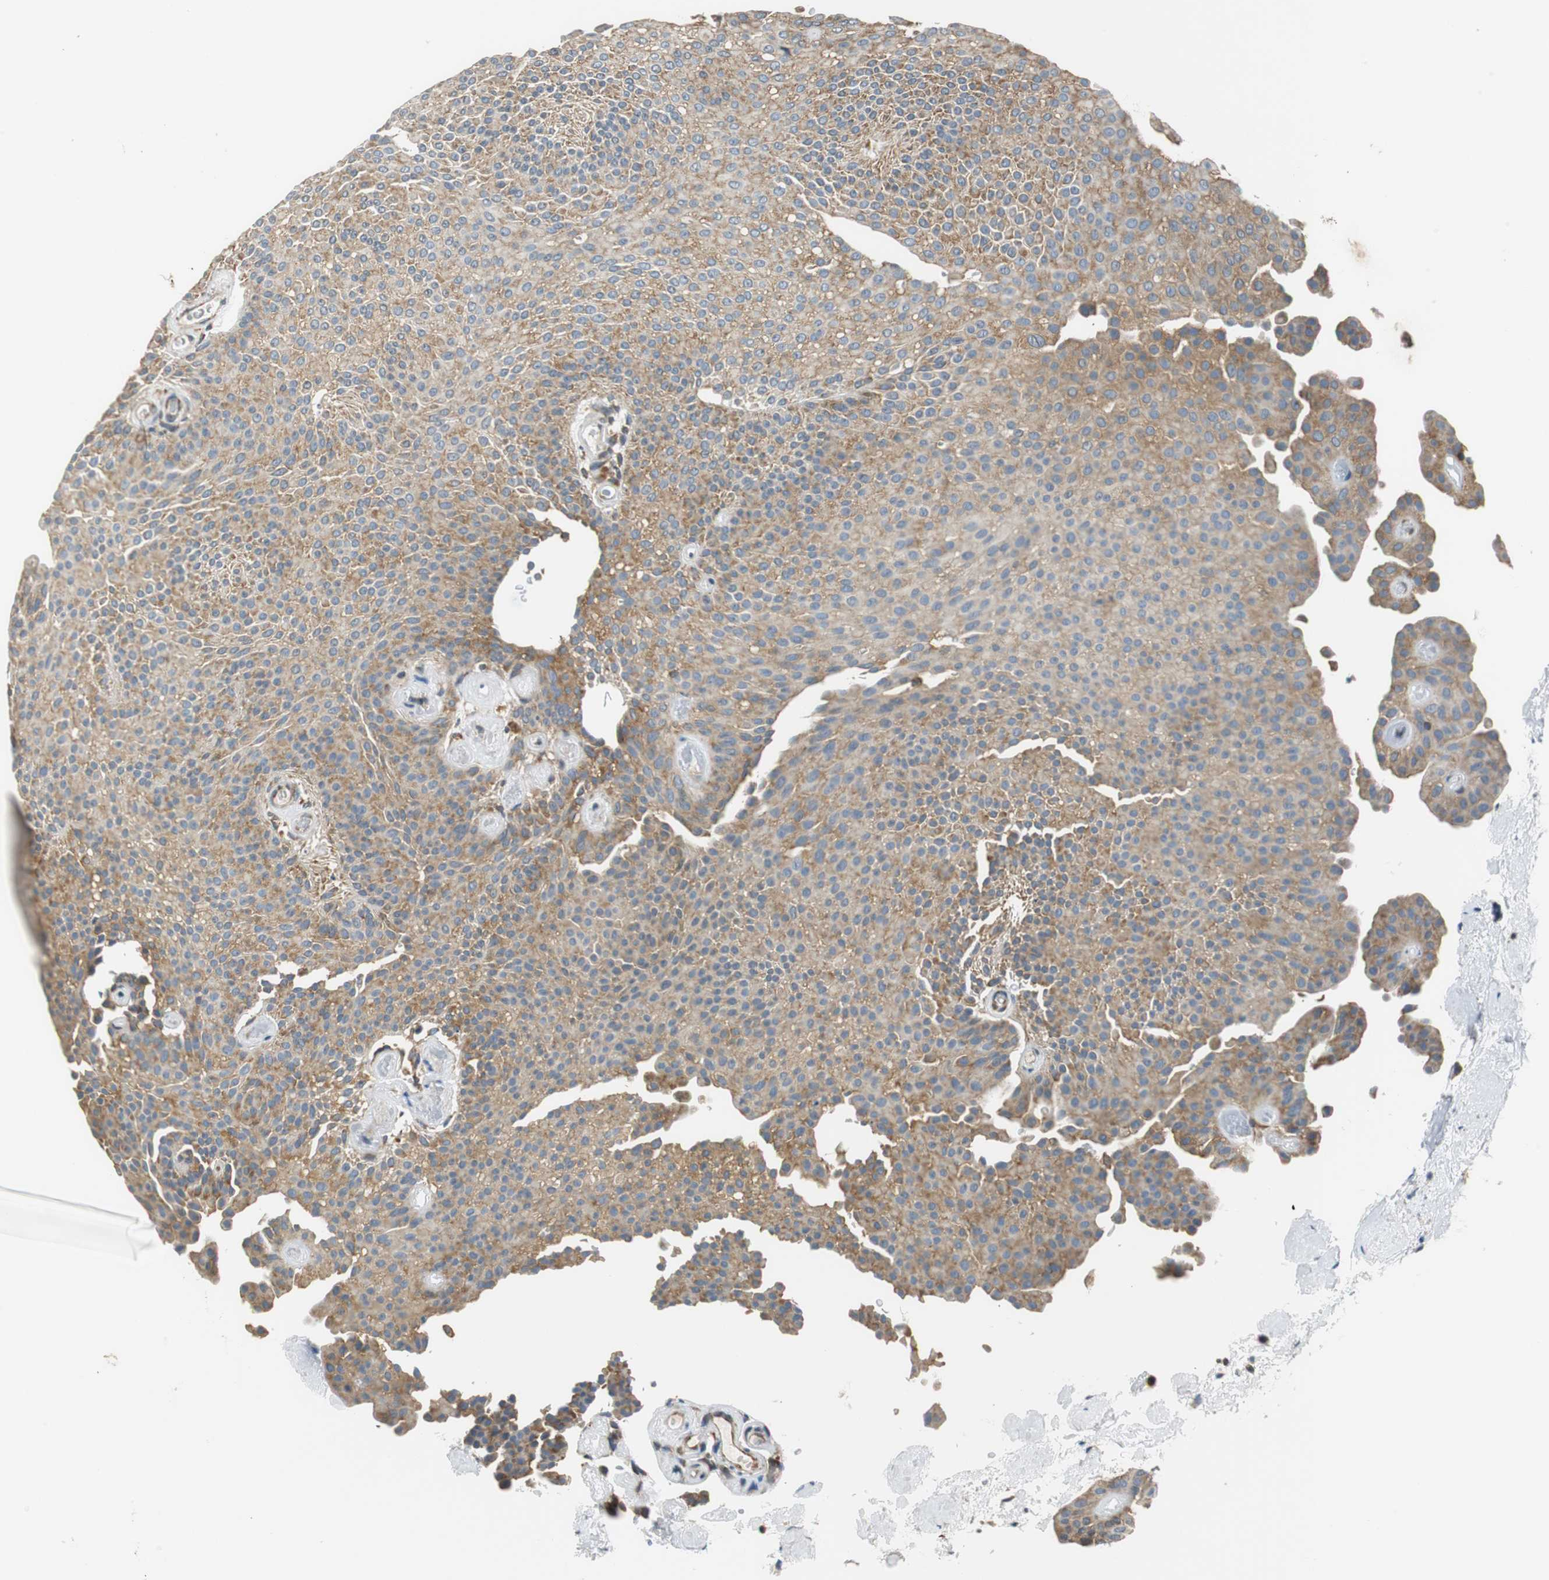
{"staining": {"intensity": "moderate", "quantity": ">75%", "location": "cytoplasmic/membranous"}, "tissue": "urothelial cancer", "cell_type": "Tumor cells", "image_type": "cancer", "snomed": [{"axis": "morphology", "description": "Urothelial carcinoma, Low grade"}, {"axis": "topography", "description": "Urinary bladder"}], "caption": "Immunohistochemical staining of human urothelial cancer exhibits medium levels of moderate cytoplasmic/membranous protein expression in about >75% of tumor cells.", "gene": "CNOT3", "patient": {"sex": "female", "age": 60}}